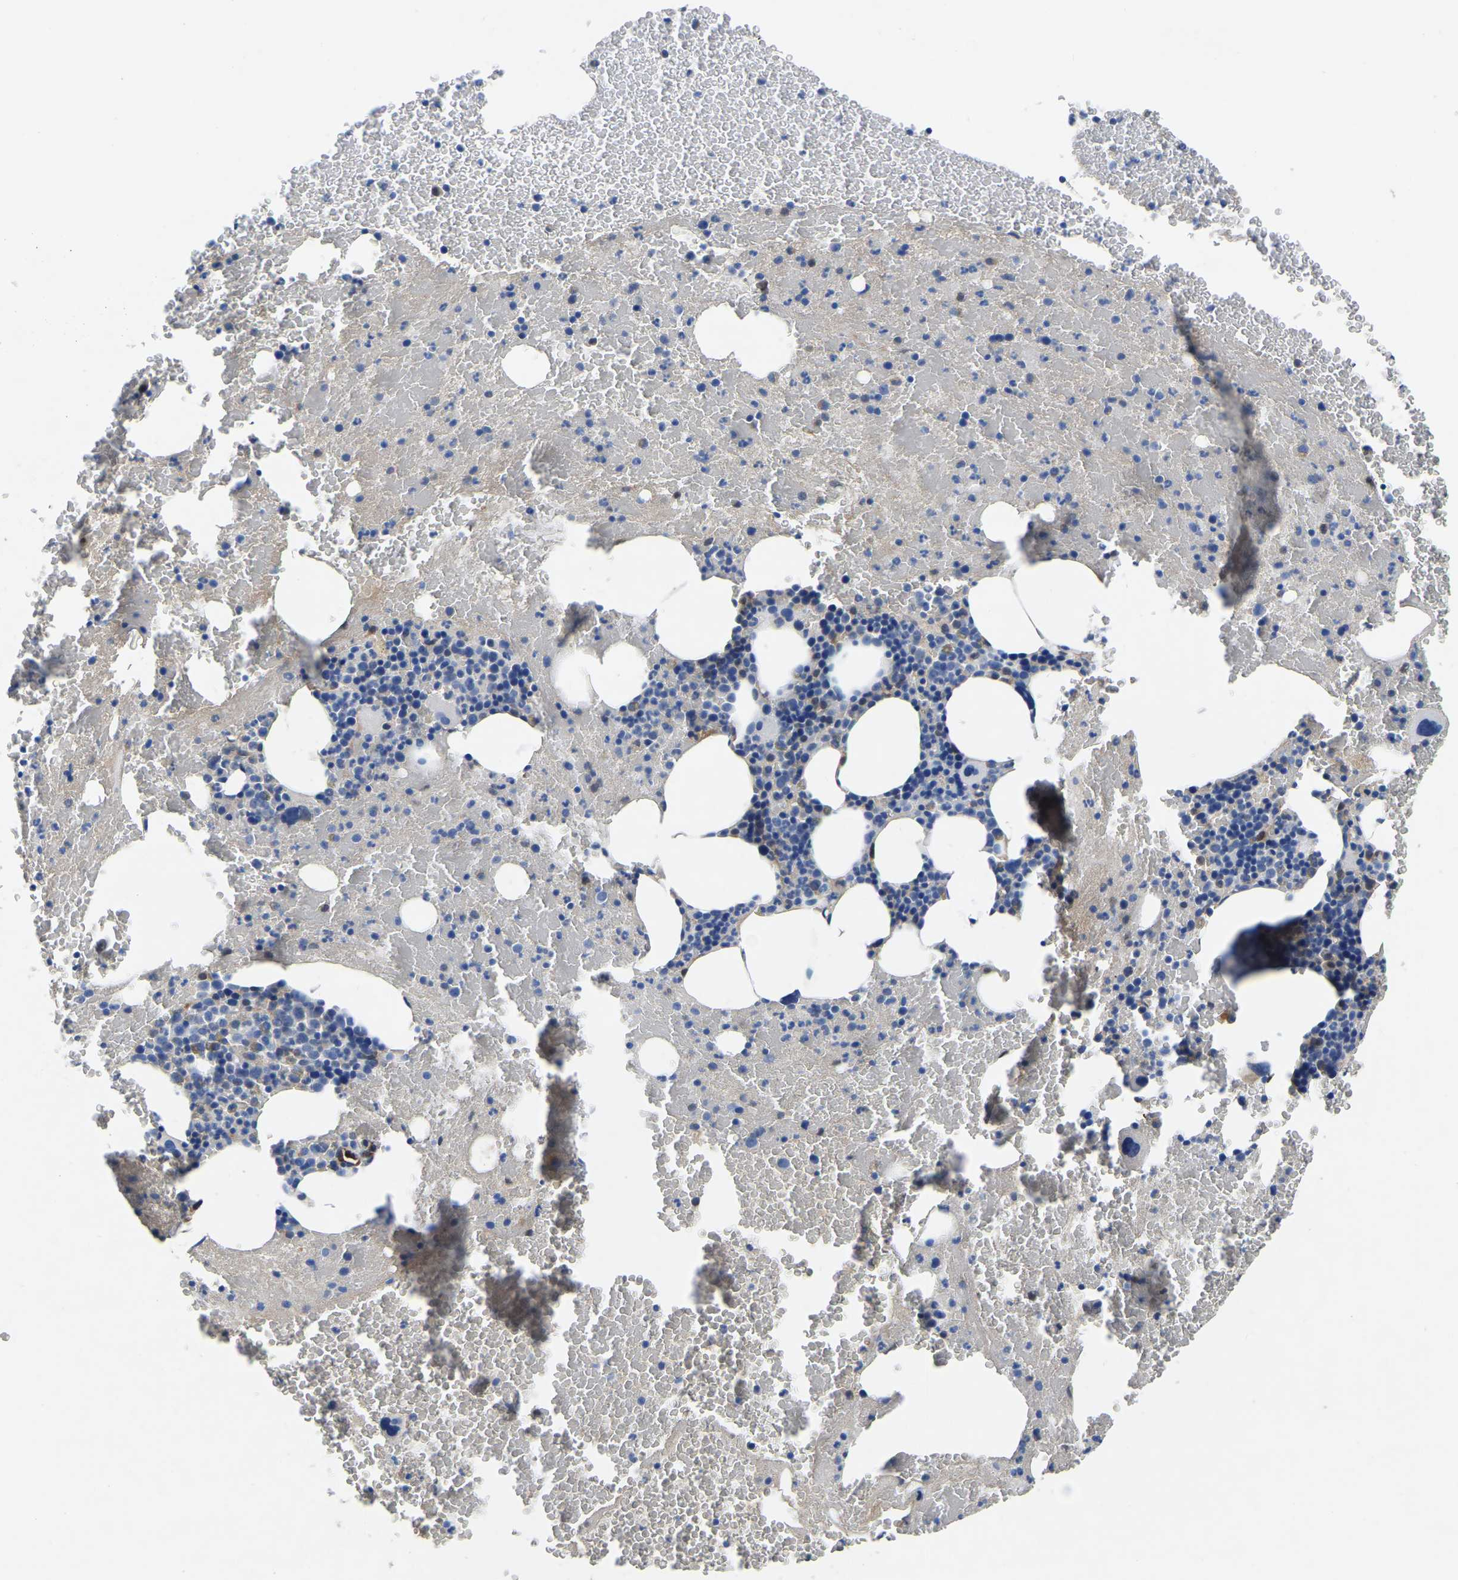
{"staining": {"intensity": "weak", "quantity": "<25%", "location": "cytoplasmic/membranous"}, "tissue": "bone marrow", "cell_type": "Hematopoietic cells", "image_type": "normal", "snomed": [{"axis": "morphology", "description": "Normal tissue, NOS"}, {"axis": "morphology", "description": "Inflammation, NOS"}, {"axis": "topography", "description": "Bone marrow"}], "caption": "The histopathology image exhibits no significant positivity in hematopoietic cells of bone marrow.", "gene": "ATG2B", "patient": {"sex": "male", "age": 47}}